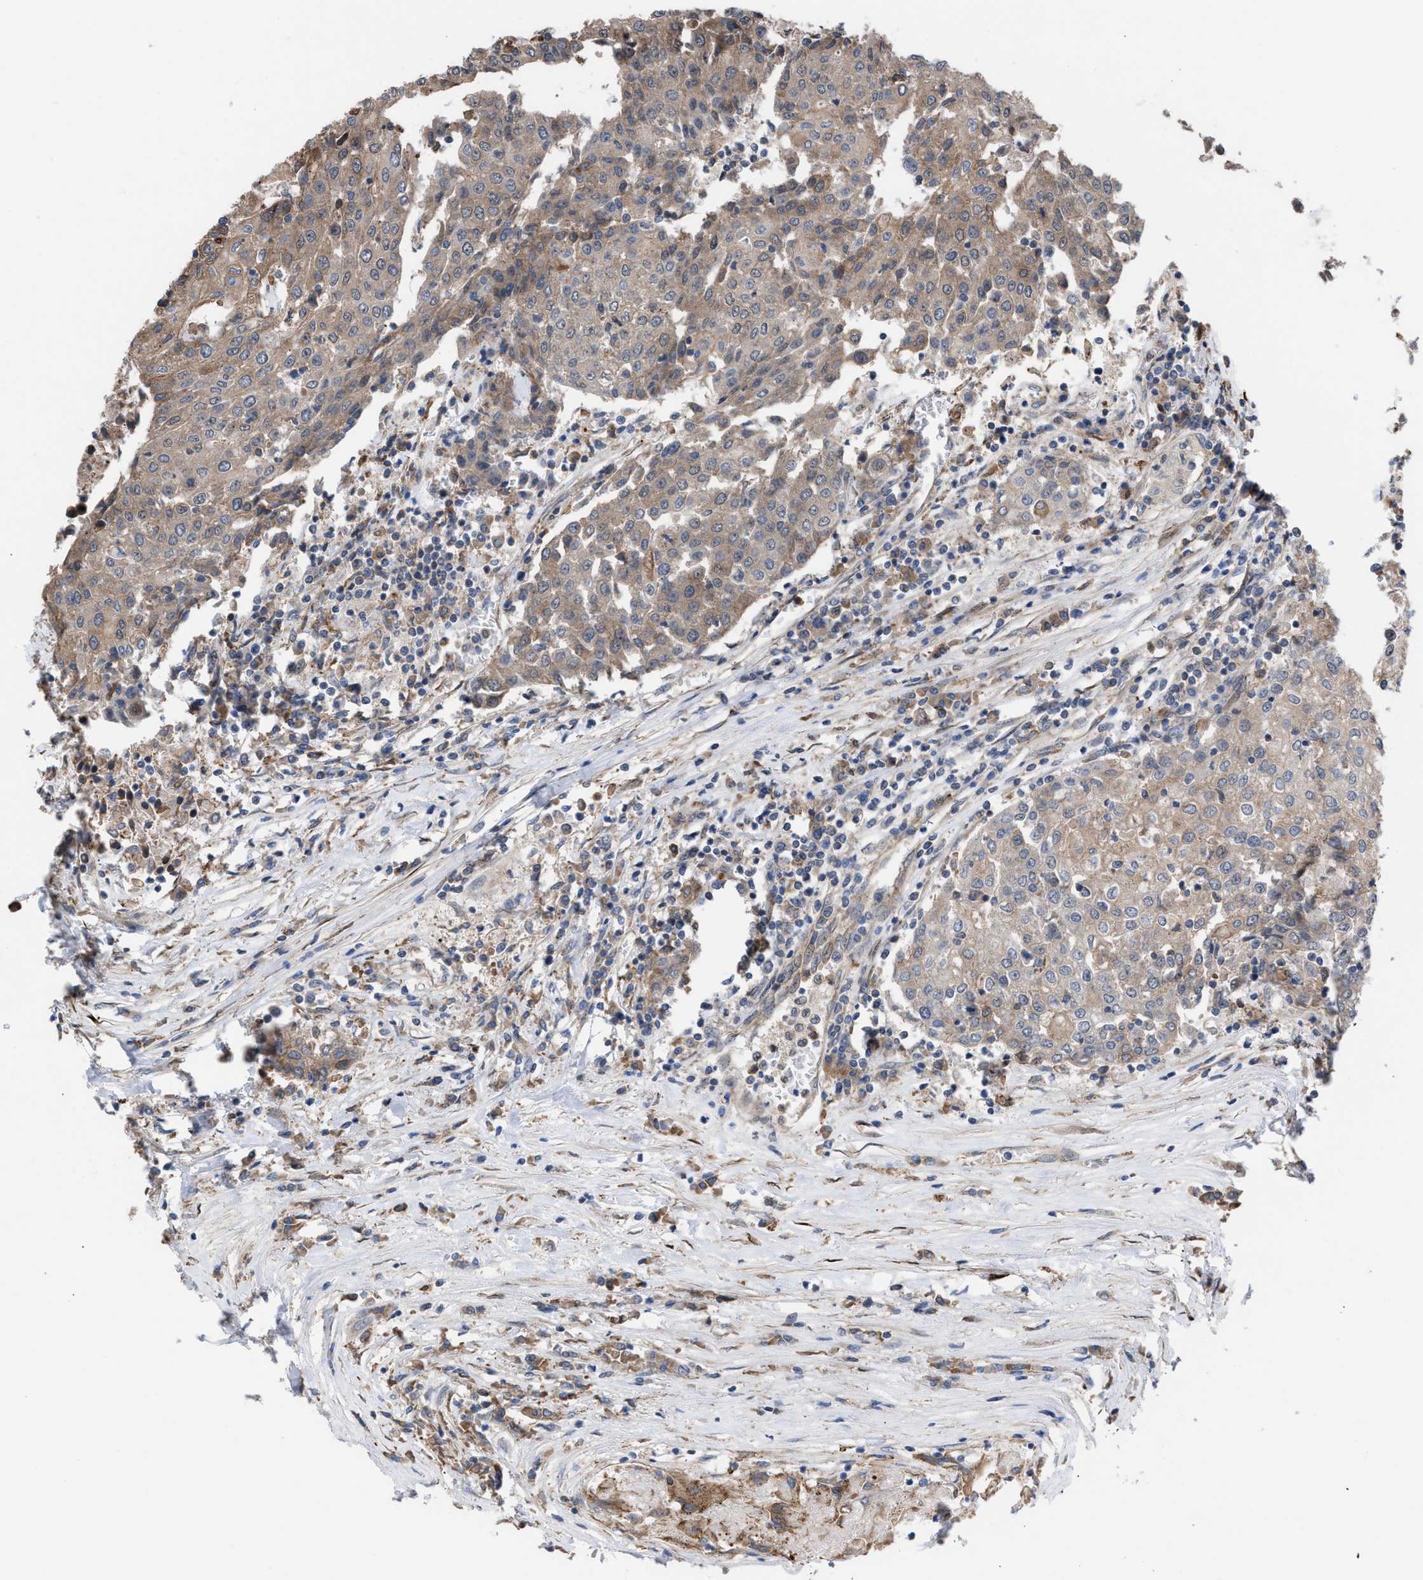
{"staining": {"intensity": "weak", "quantity": ">75%", "location": "cytoplasmic/membranous"}, "tissue": "urothelial cancer", "cell_type": "Tumor cells", "image_type": "cancer", "snomed": [{"axis": "morphology", "description": "Urothelial carcinoma, High grade"}, {"axis": "topography", "description": "Urinary bladder"}], "caption": "About >75% of tumor cells in human urothelial carcinoma (high-grade) reveal weak cytoplasmic/membranous protein staining as visualized by brown immunohistochemical staining.", "gene": "TP53BP2", "patient": {"sex": "female", "age": 85}}